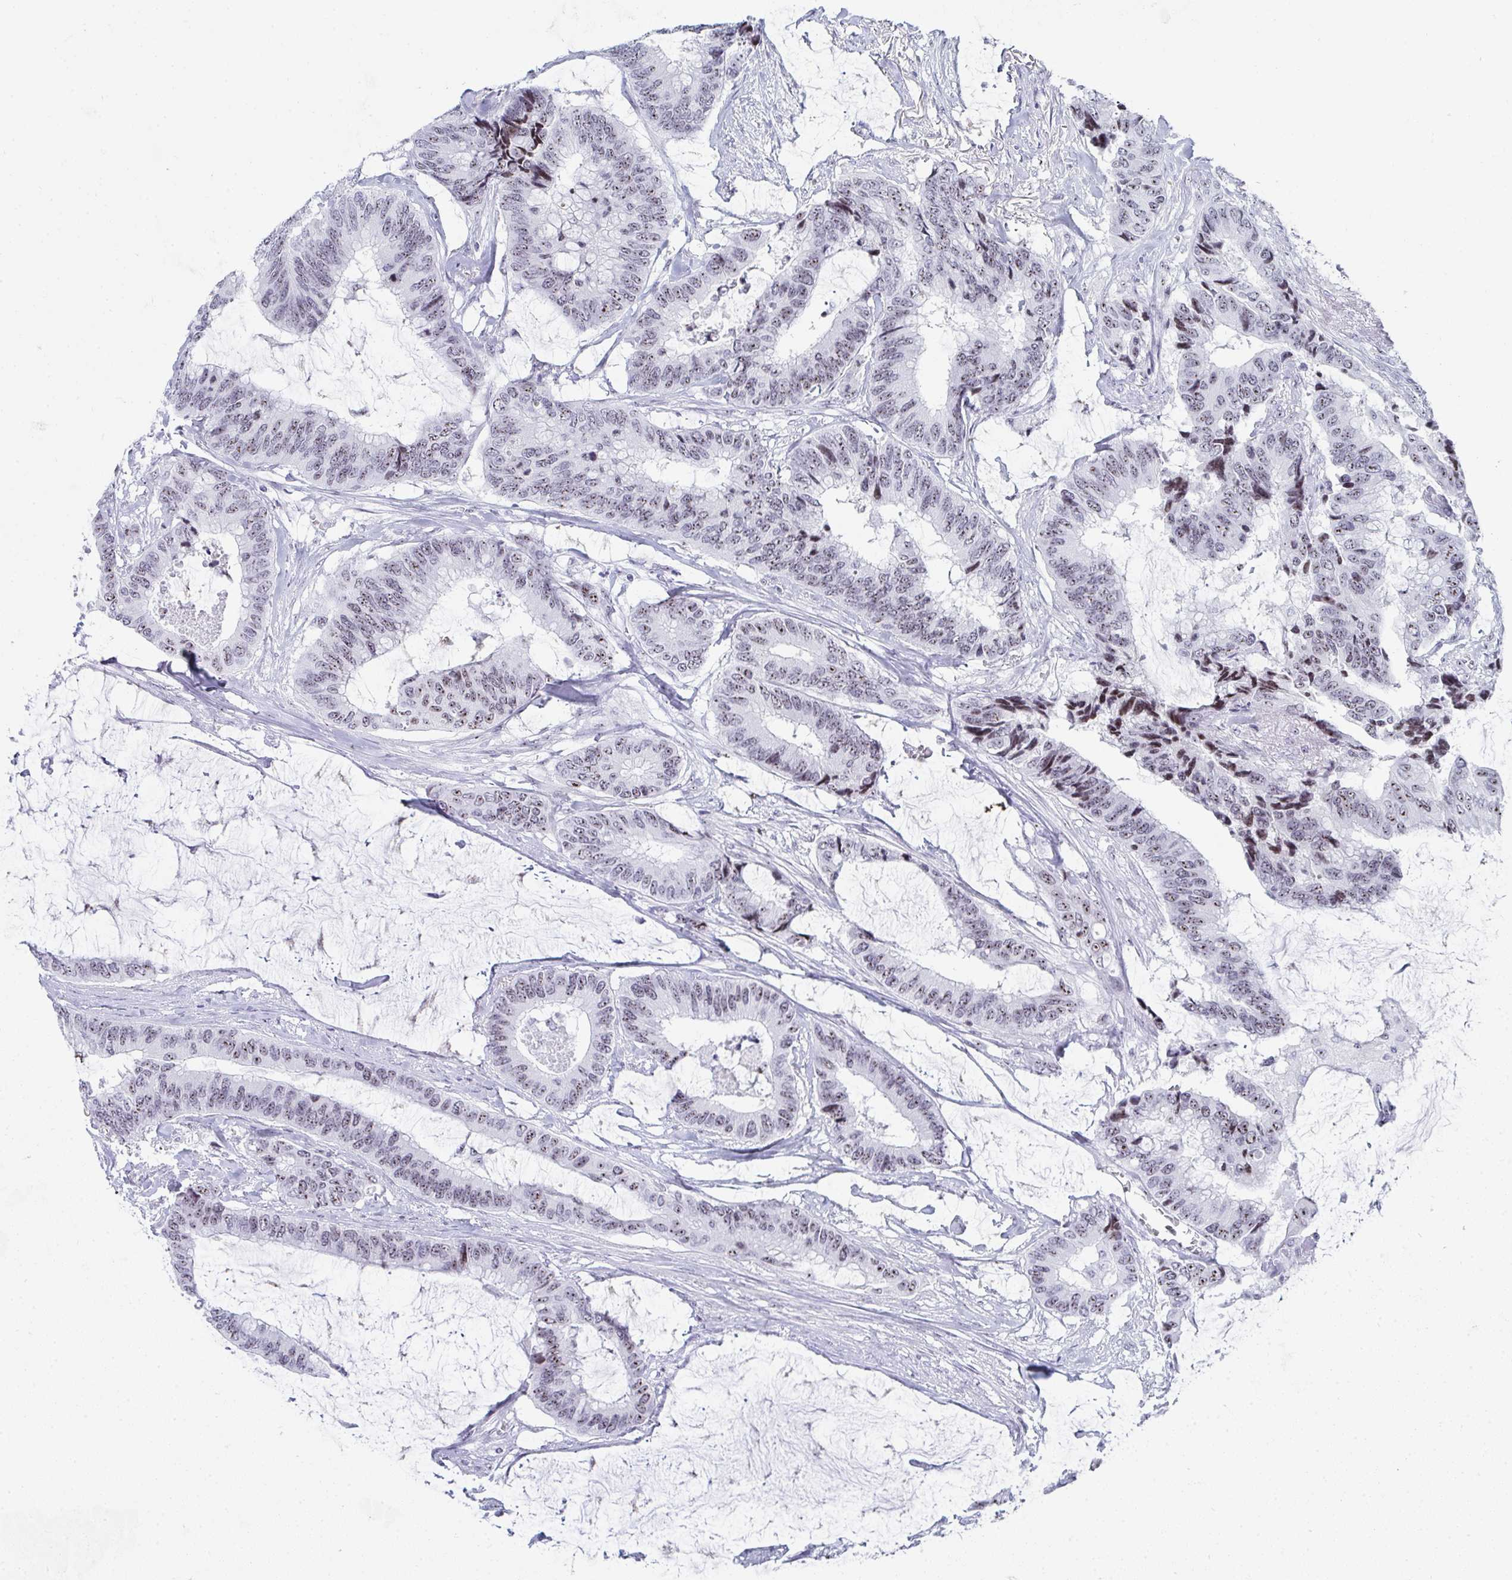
{"staining": {"intensity": "moderate", "quantity": "25%-75%", "location": "nuclear"}, "tissue": "colorectal cancer", "cell_type": "Tumor cells", "image_type": "cancer", "snomed": [{"axis": "morphology", "description": "Adenocarcinoma, NOS"}, {"axis": "topography", "description": "Rectum"}], "caption": "This micrograph displays immunohistochemistry (IHC) staining of human colorectal cancer, with medium moderate nuclear expression in approximately 25%-75% of tumor cells.", "gene": "NOP10", "patient": {"sex": "female", "age": 59}}